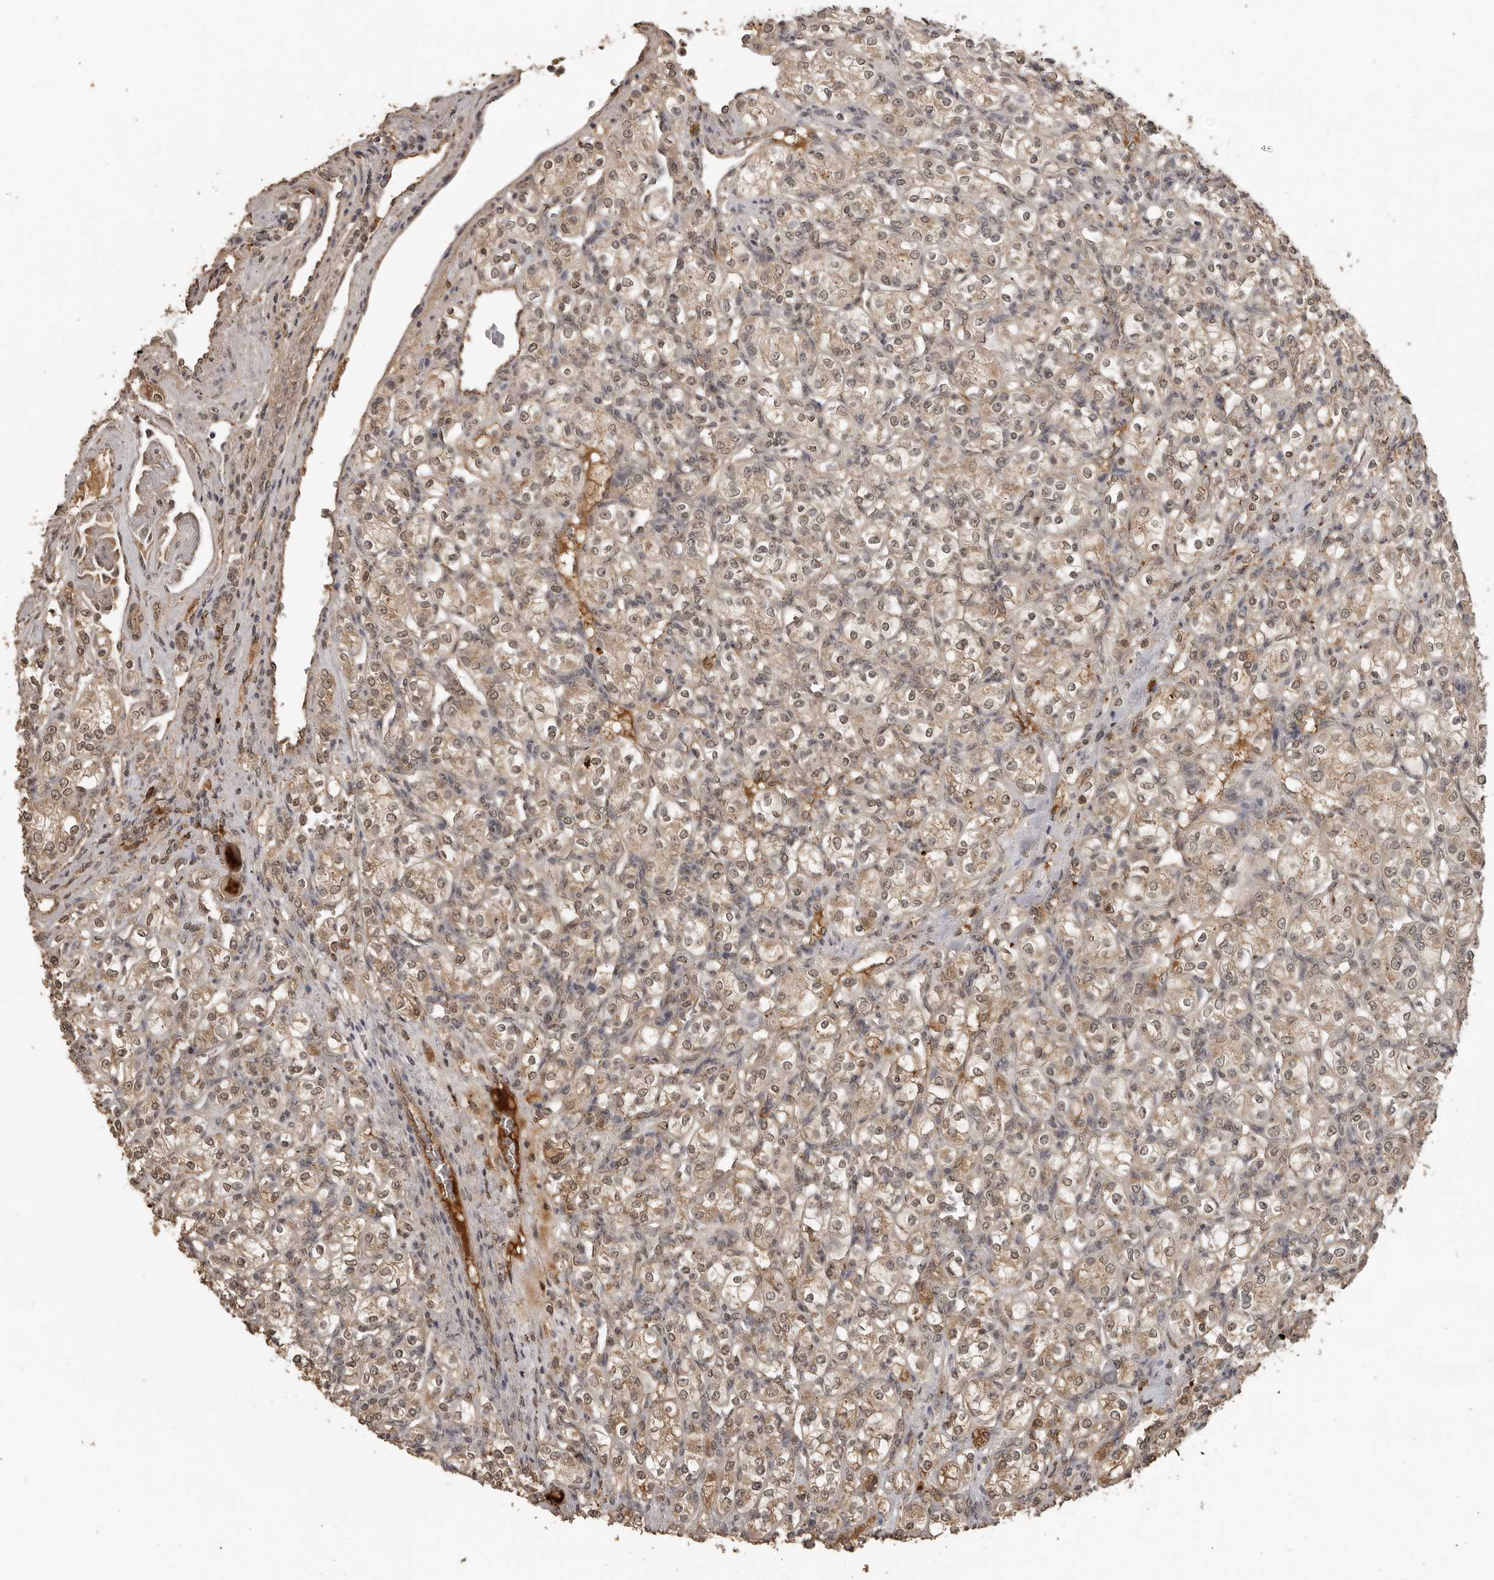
{"staining": {"intensity": "weak", "quantity": ">75%", "location": "cytoplasmic/membranous,nuclear"}, "tissue": "renal cancer", "cell_type": "Tumor cells", "image_type": "cancer", "snomed": [{"axis": "morphology", "description": "Adenocarcinoma, NOS"}, {"axis": "topography", "description": "Kidney"}], "caption": "A histopathology image of human renal adenocarcinoma stained for a protein exhibits weak cytoplasmic/membranous and nuclear brown staining in tumor cells.", "gene": "CTF1", "patient": {"sex": "male", "age": 77}}